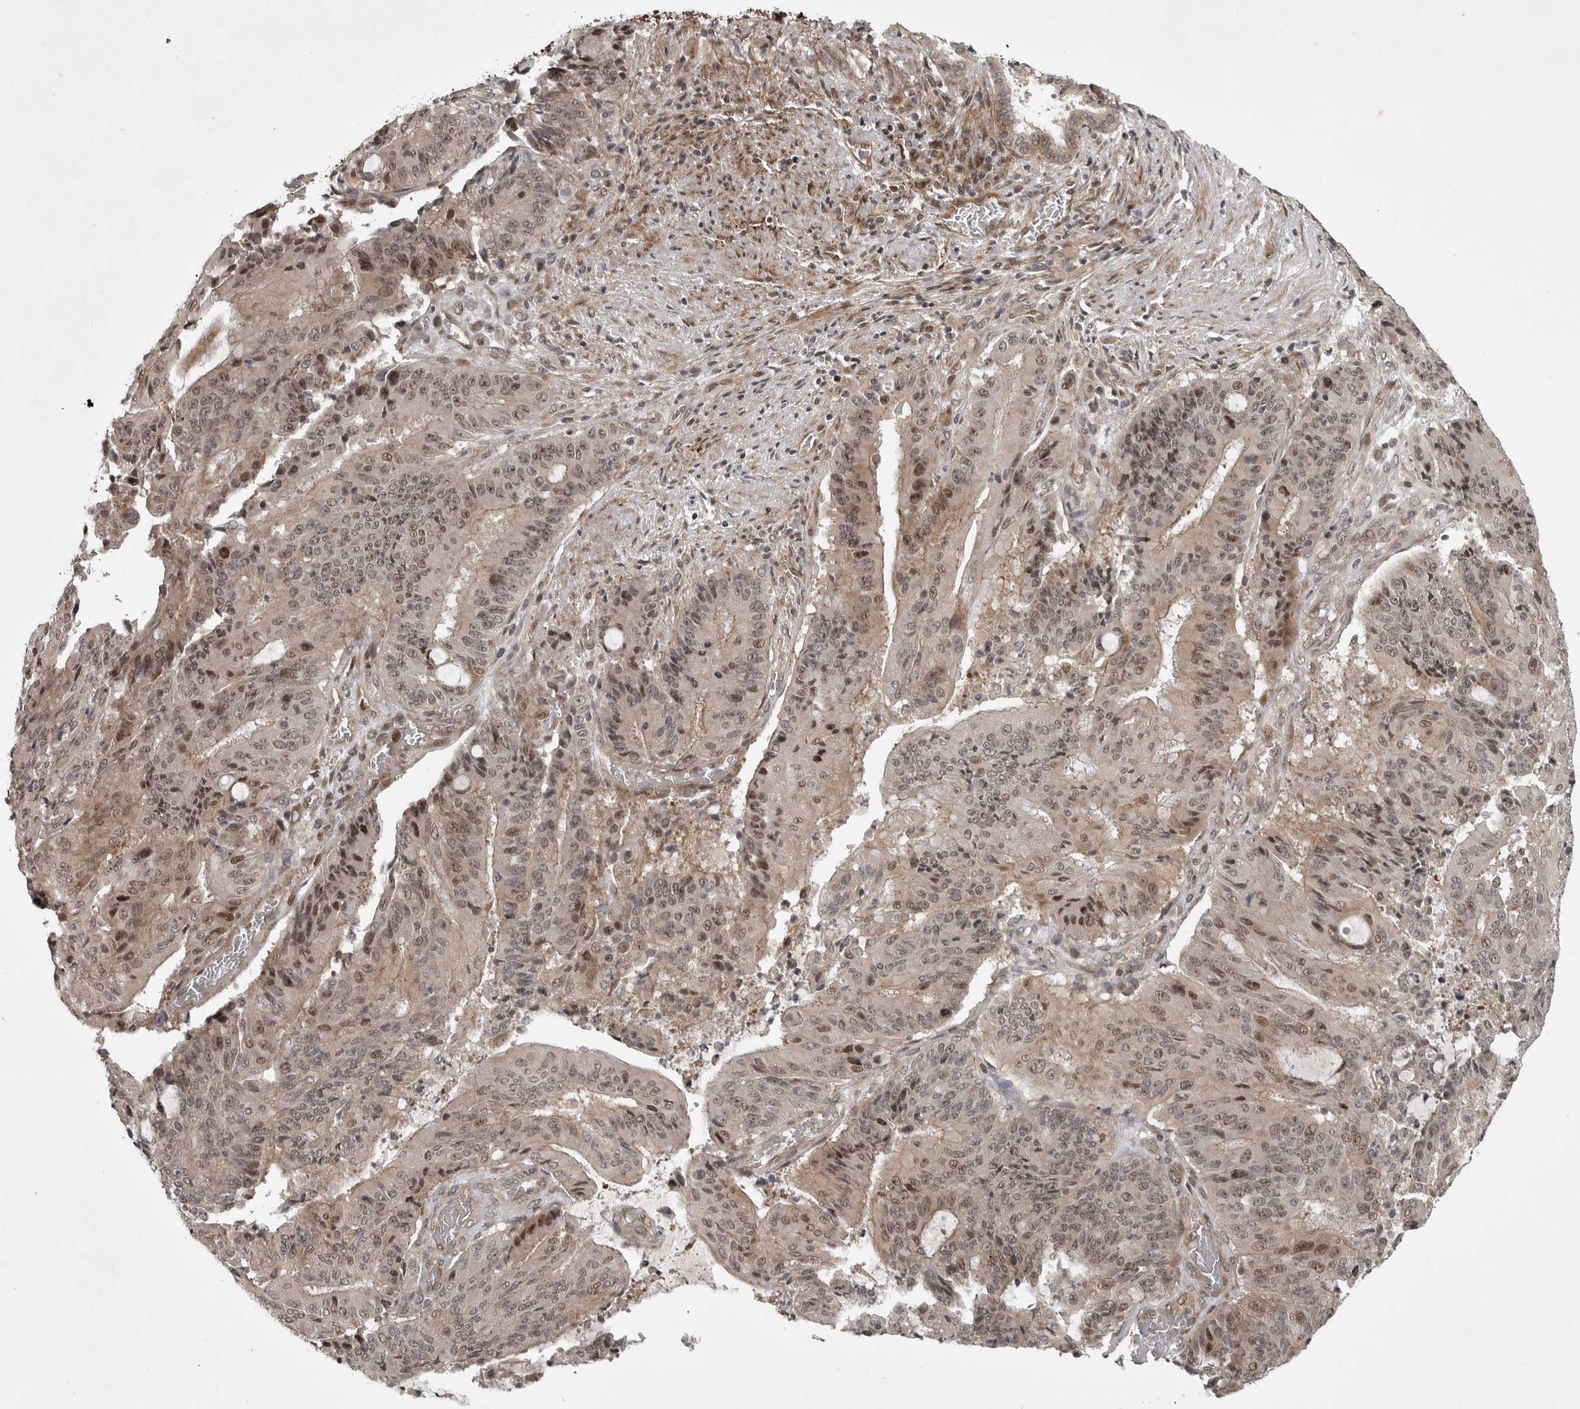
{"staining": {"intensity": "moderate", "quantity": "25%-75%", "location": "nuclear"}, "tissue": "liver cancer", "cell_type": "Tumor cells", "image_type": "cancer", "snomed": [{"axis": "morphology", "description": "Normal tissue, NOS"}, {"axis": "morphology", "description": "Cholangiocarcinoma"}, {"axis": "topography", "description": "Liver"}, {"axis": "topography", "description": "Peripheral nerve tissue"}], "caption": "About 25%-75% of tumor cells in liver cholangiocarcinoma demonstrate moderate nuclear protein staining as visualized by brown immunohistochemical staining.", "gene": "SNX16", "patient": {"sex": "female", "age": 73}}